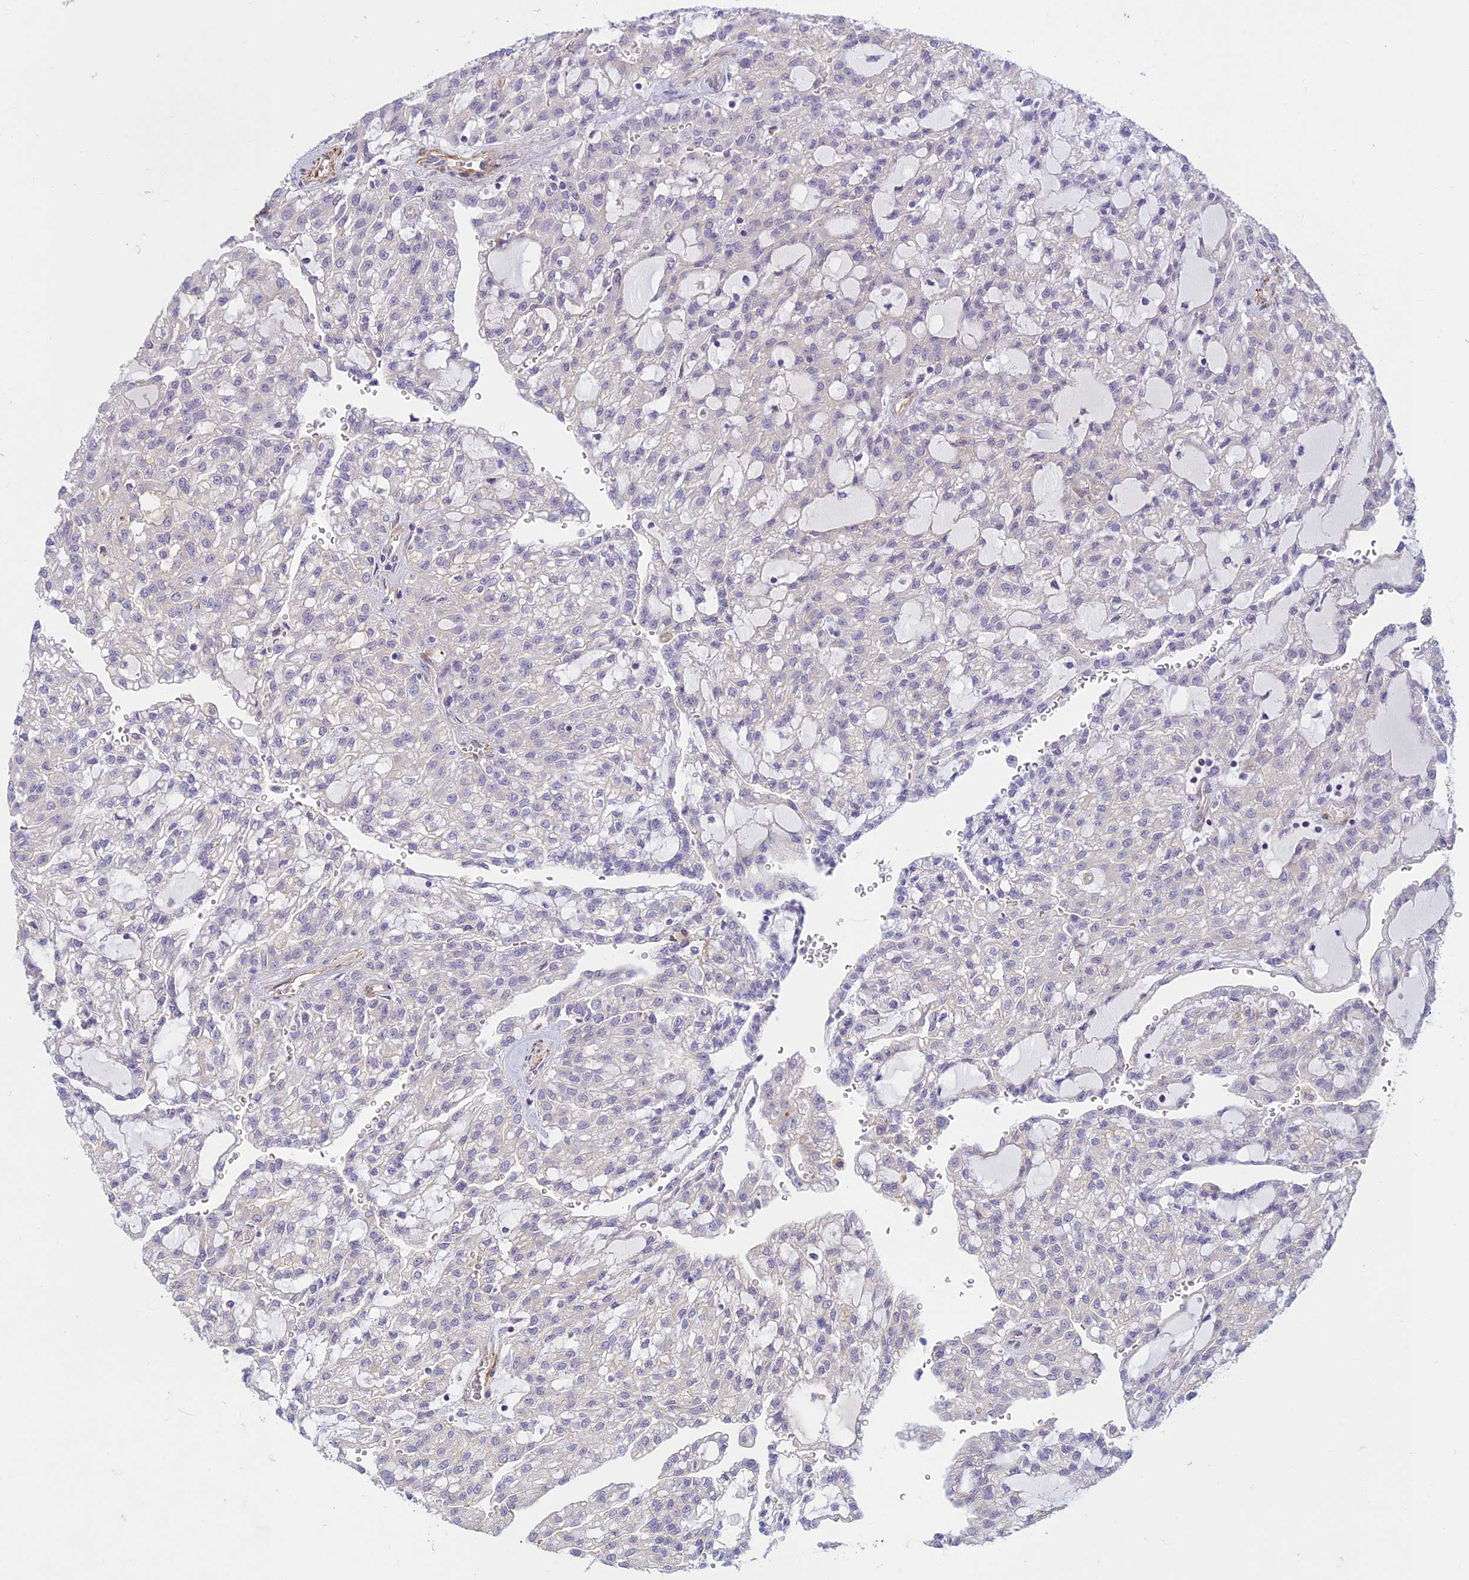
{"staining": {"intensity": "negative", "quantity": "none", "location": "none"}, "tissue": "renal cancer", "cell_type": "Tumor cells", "image_type": "cancer", "snomed": [{"axis": "morphology", "description": "Adenocarcinoma, NOS"}, {"axis": "topography", "description": "Kidney"}], "caption": "Immunohistochemistry (IHC) micrograph of neoplastic tissue: human adenocarcinoma (renal) stained with DAB reveals no significant protein expression in tumor cells. Brightfield microscopy of immunohistochemistry stained with DAB (3,3'-diaminobenzidine) (brown) and hematoxylin (blue), captured at high magnification.", "gene": "FBXW4", "patient": {"sex": "male", "age": 63}}